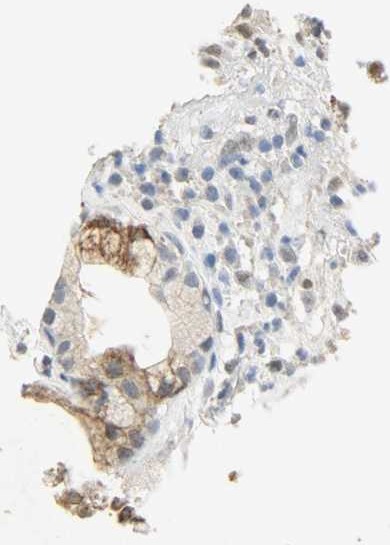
{"staining": {"intensity": "strong", "quantity": ">75%", "location": "cytoplasmic/membranous,nuclear"}, "tissue": "head and neck cancer", "cell_type": "Tumor cells", "image_type": "cancer", "snomed": [{"axis": "morphology", "description": "Squamous cell carcinoma, NOS"}, {"axis": "topography", "description": "Head-Neck"}], "caption": "Strong cytoplasmic/membranous and nuclear protein expression is seen in about >75% of tumor cells in head and neck squamous cell carcinoma.", "gene": "PPARG", "patient": {"sex": "male", "age": 62}}